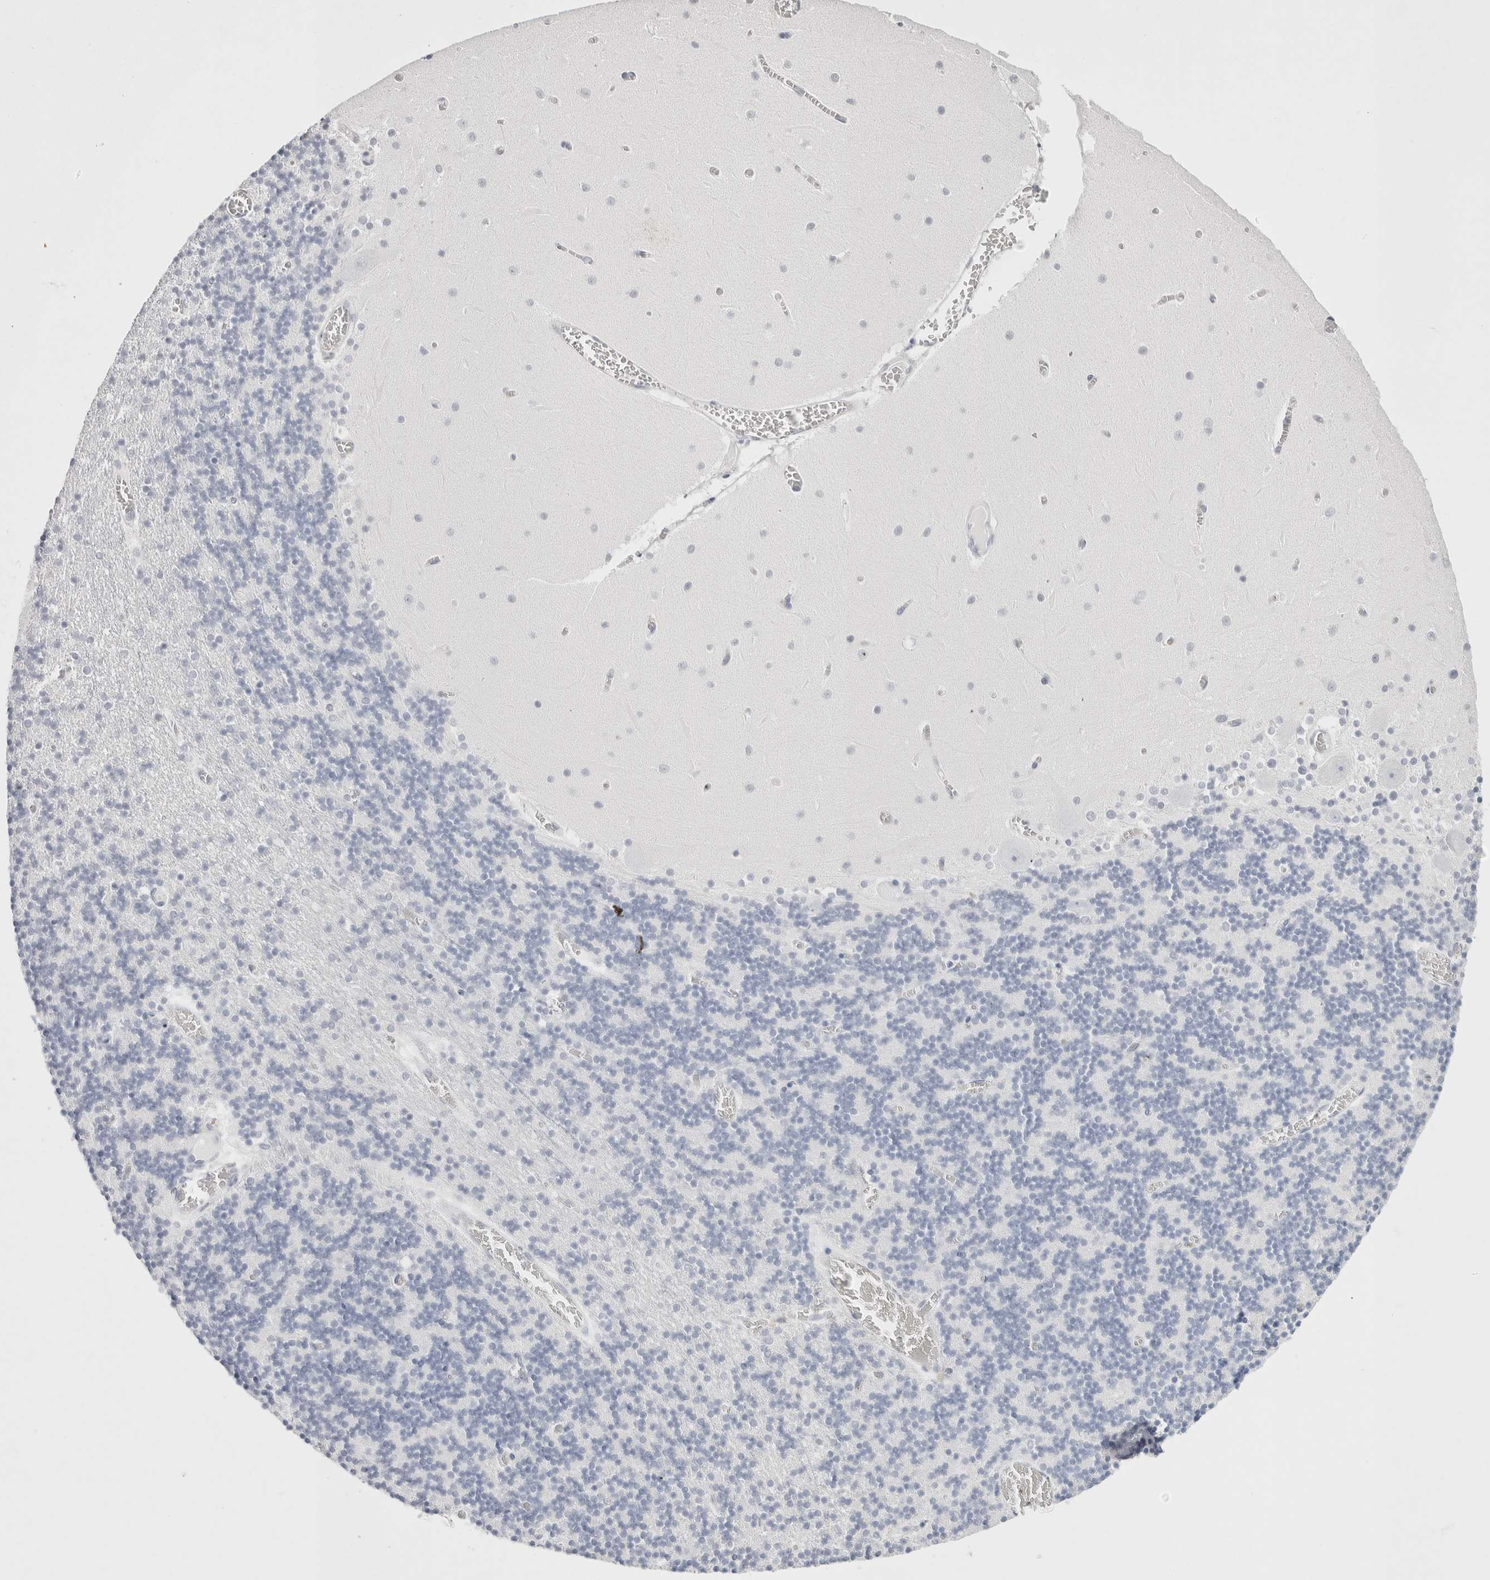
{"staining": {"intensity": "negative", "quantity": "none", "location": "none"}, "tissue": "cerebellum", "cell_type": "Cells in granular layer", "image_type": "normal", "snomed": [{"axis": "morphology", "description": "Normal tissue, NOS"}, {"axis": "topography", "description": "Cerebellum"}], "caption": "Cerebellum stained for a protein using IHC shows no staining cells in granular layer.", "gene": "GARIN1A", "patient": {"sex": "female", "age": 28}}